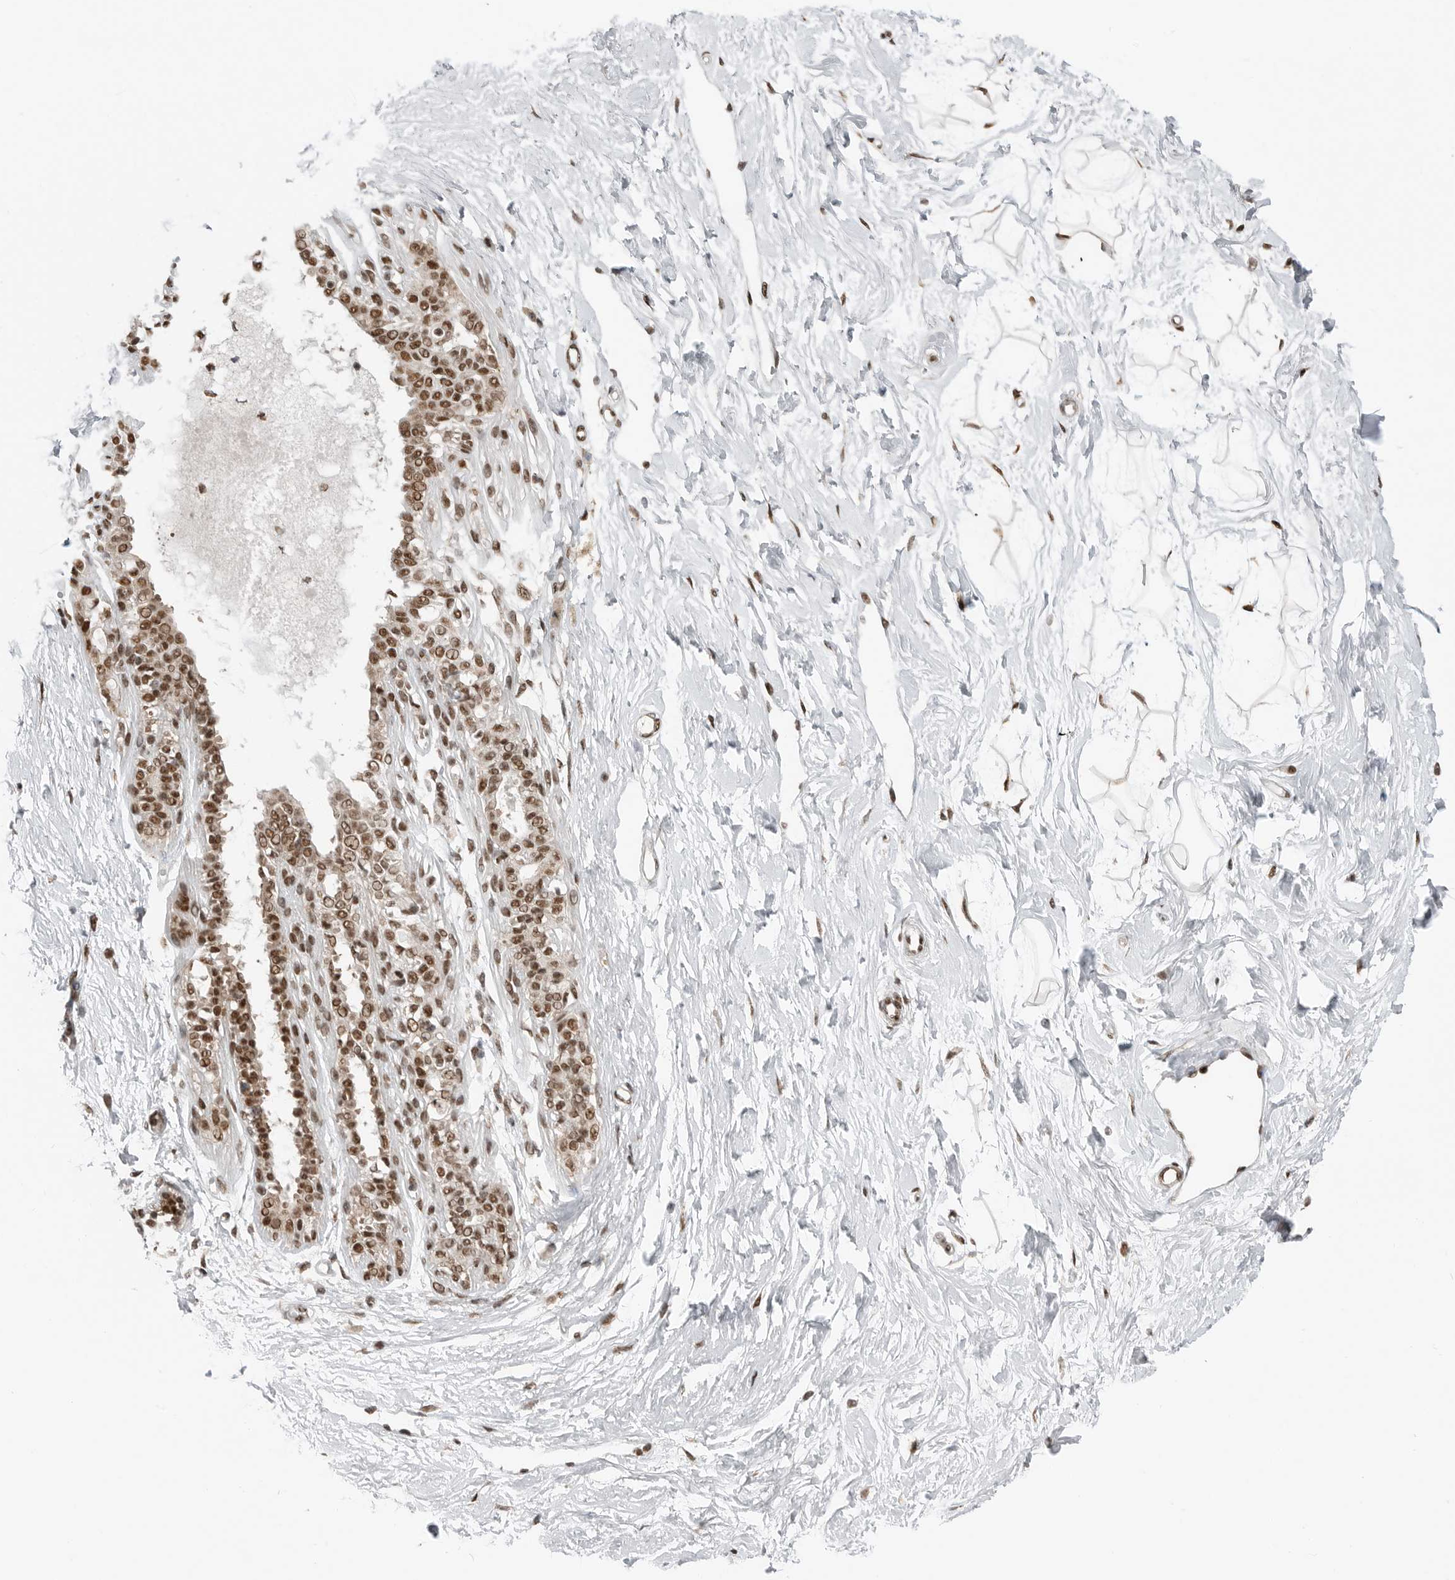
{"staining": {"intensity": "moderate", "quantity": ">75%", "location": "nuclear"}, "tissue": "breast", "cell_type": "Adipocytes", "image_type": "normal", "snomed": [{"axis": "morphology", "description": "Normal tissue, NOS"}, {"axis": "topography", "description": "Breast"}], "caption": "High-power microscopy captured an IHC micrograph of unremarkable breast, revealing moderate nuclear expression in approximately >75% of adipocytes. (IHC, brightfield microscopy, high magnification).", "gene": "BLZF1", "patient": {"sex": "female", "age": 45}}